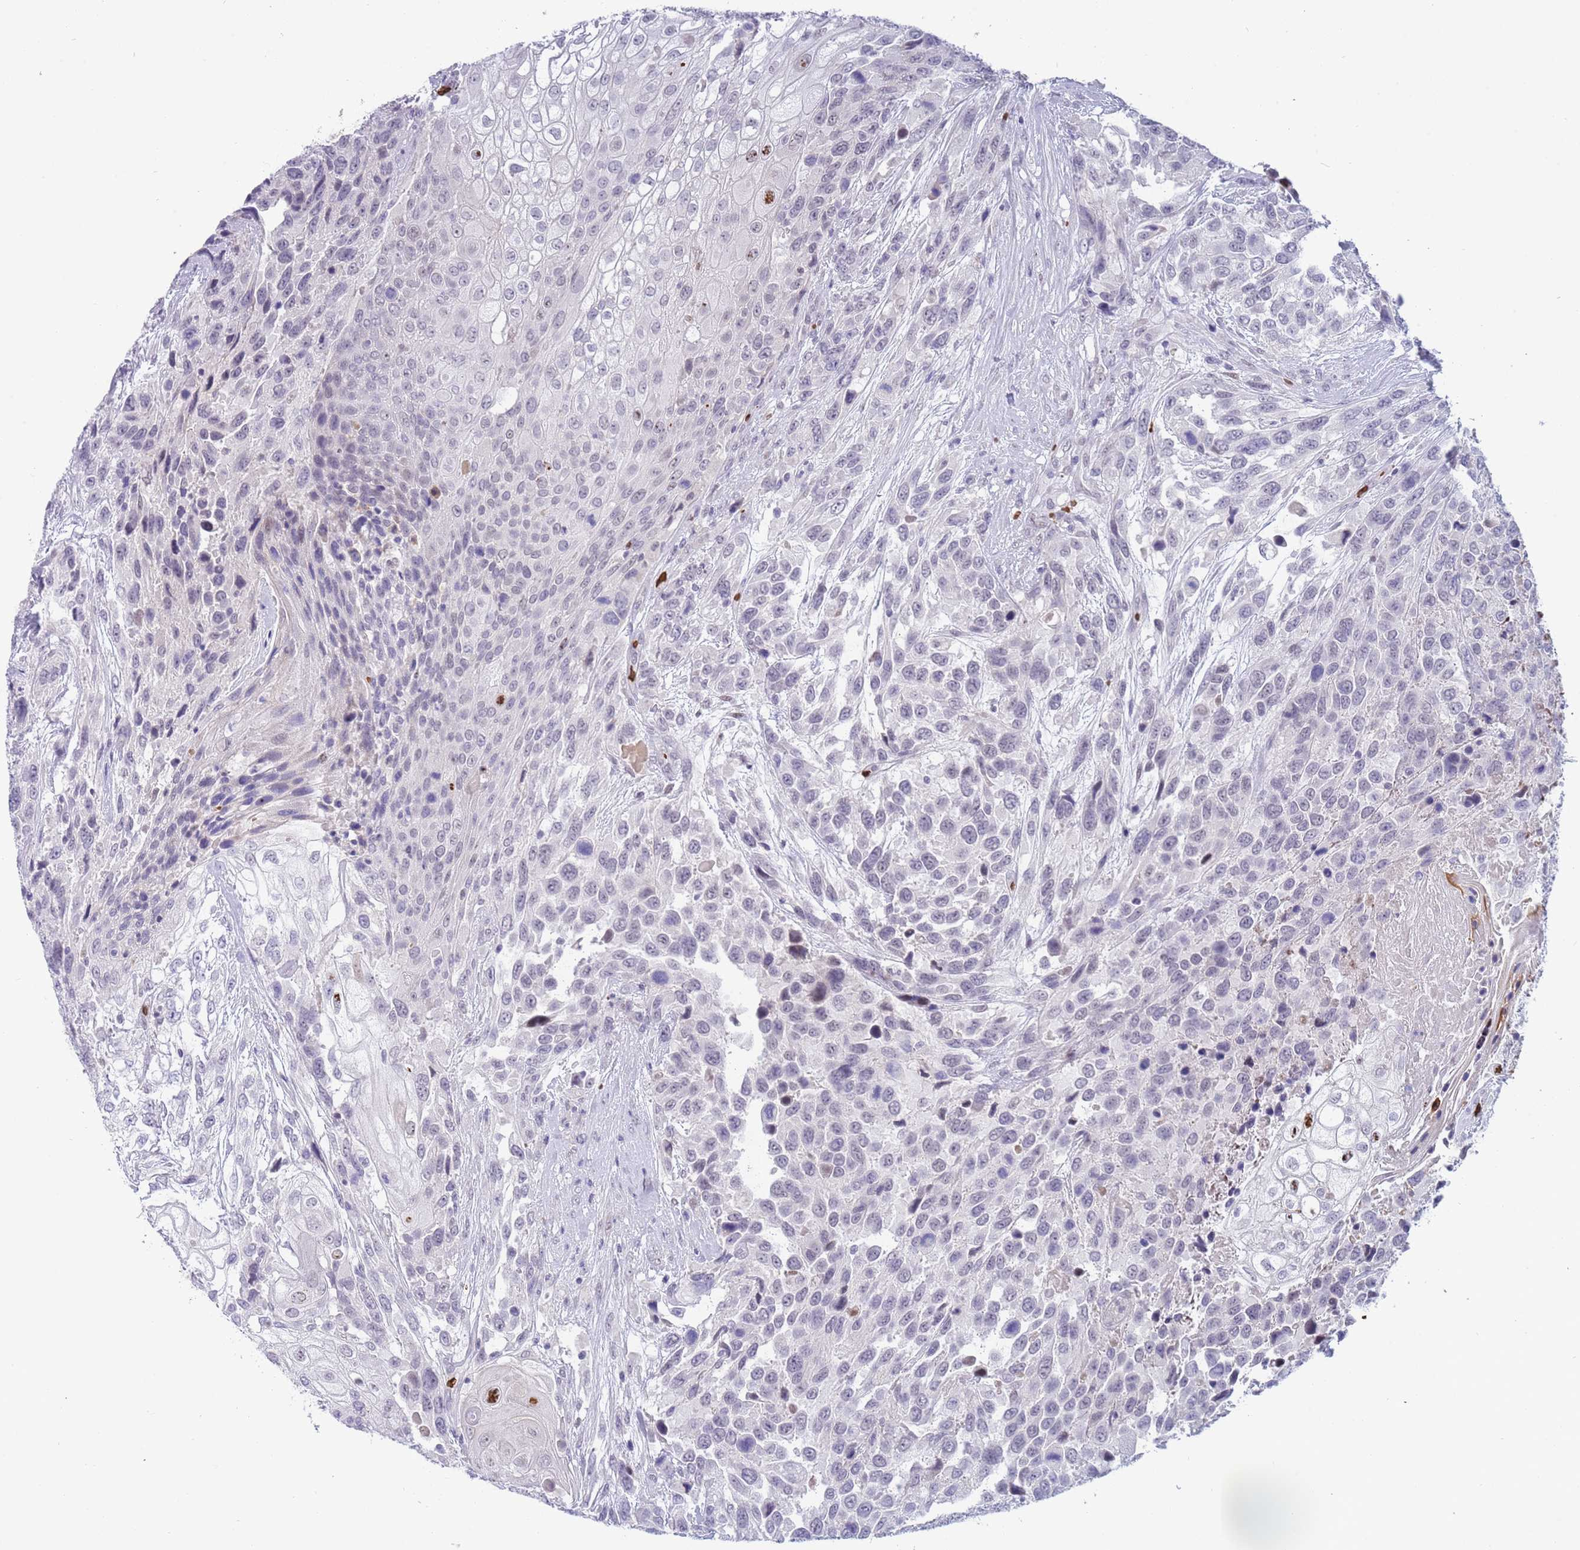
{"staining": {"intensity": "negative", "quantity": "none", "location": "none"}, "tissue": "urothelial cancer", "cell_type": "Tumor cells", "image_type": "cancer", "snomed": [{"axis": "morphology", "description": "Urothelial carcinoma, High grade"}, {"axis": "topography", "description": "Urinary bladder"}], "caption": "Micrograph shows no protein expression in tumor cells of high-grade urothelial carcinoma tissue.", "gene": "LYPD6B", "patient": {"sex": "female", "age": 70}}